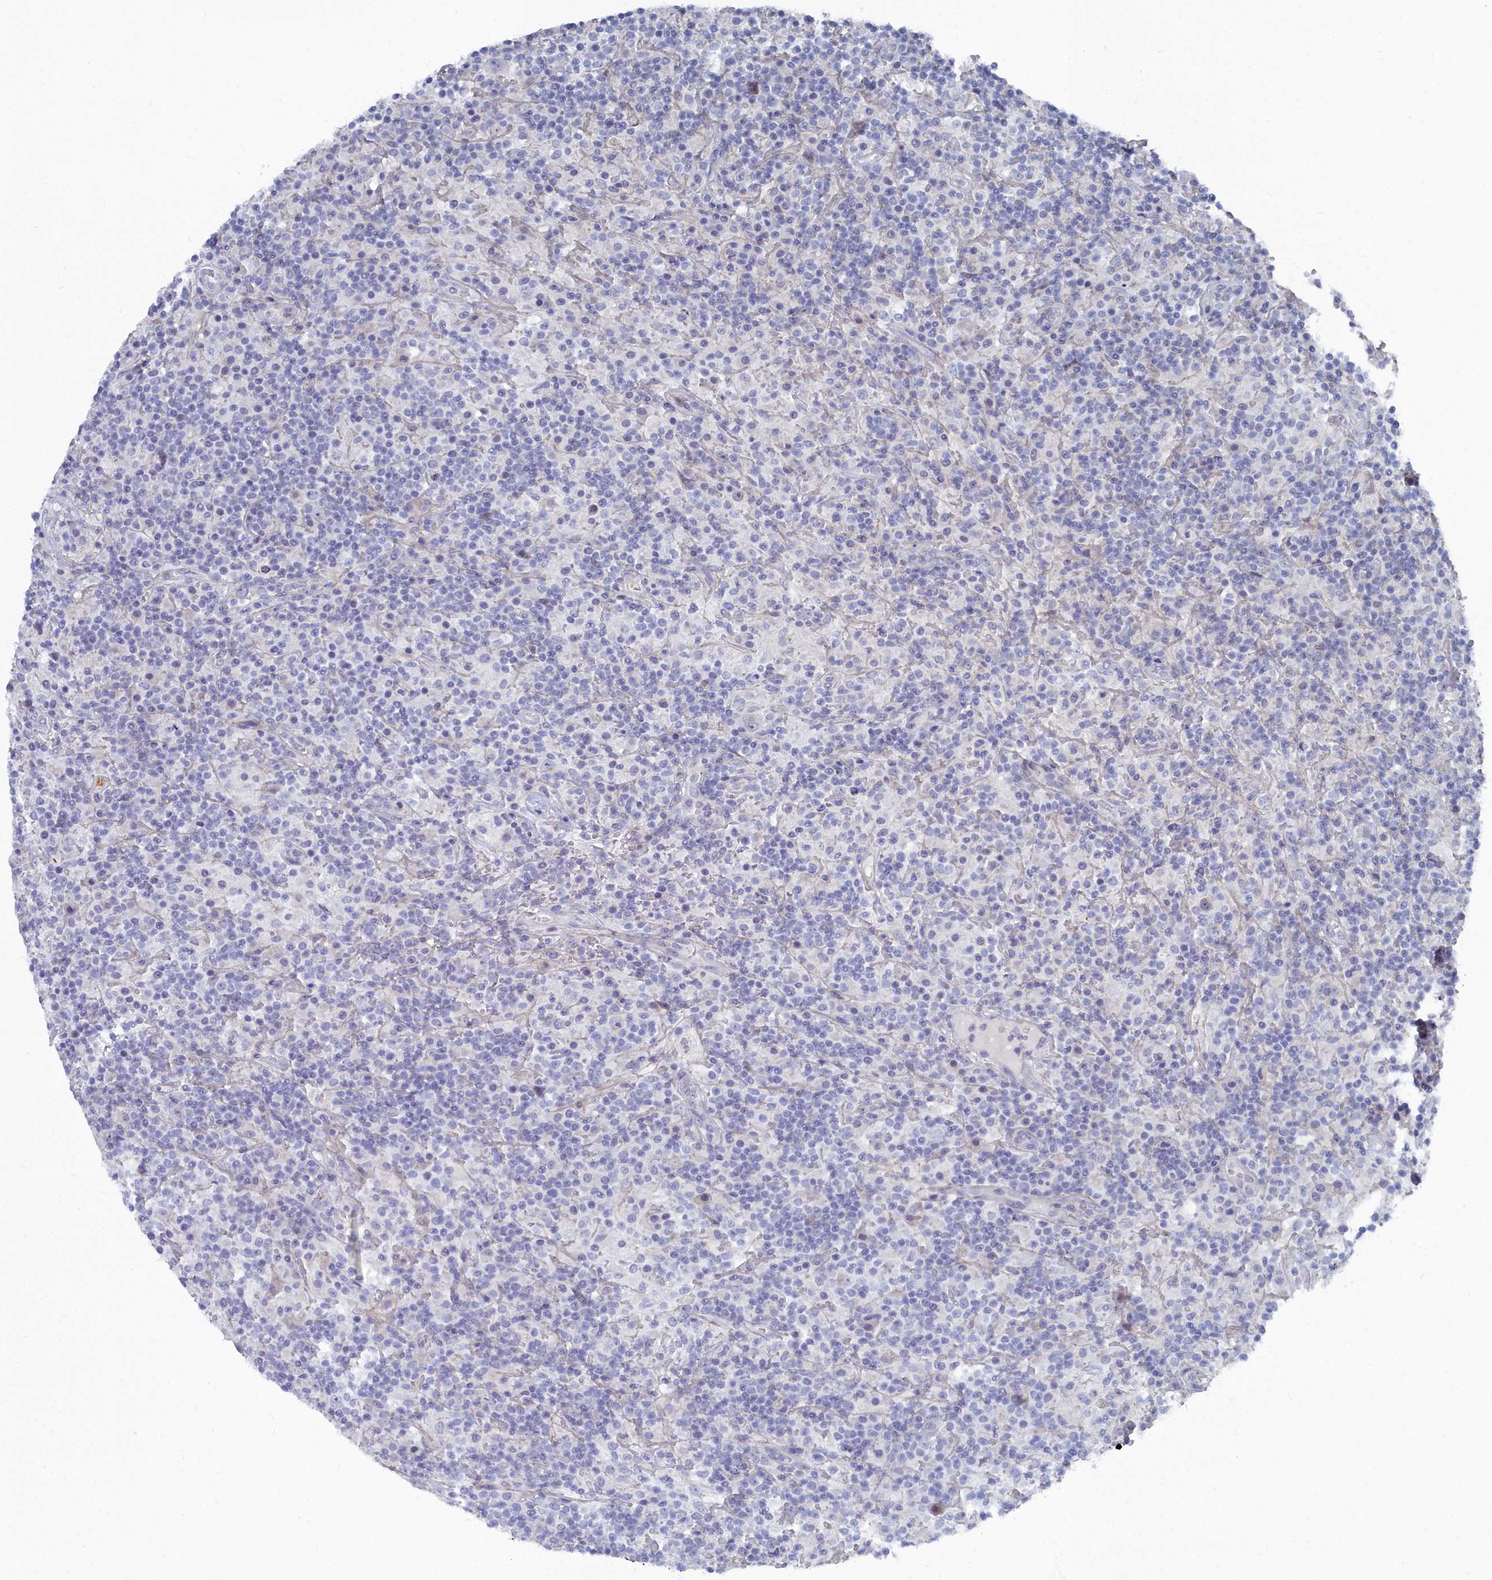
{"staining": {"intensity": "negative", "quantity": "none", "location": "none"}, "tissue": "lymphoma", "cell_type": "Tumor cells", "image_type": "cancer", "snomed": [{"axis": "morphology", "description": "Hodgkin's disease, NOS"}, {"axis": "topography", "description": "Lymph node"}], "caption": "Tumor cells are negative for brown protein staining in lymphoma.", "gene": "SHISAL2A", "patient": {"sex": "male", "age": 70}}